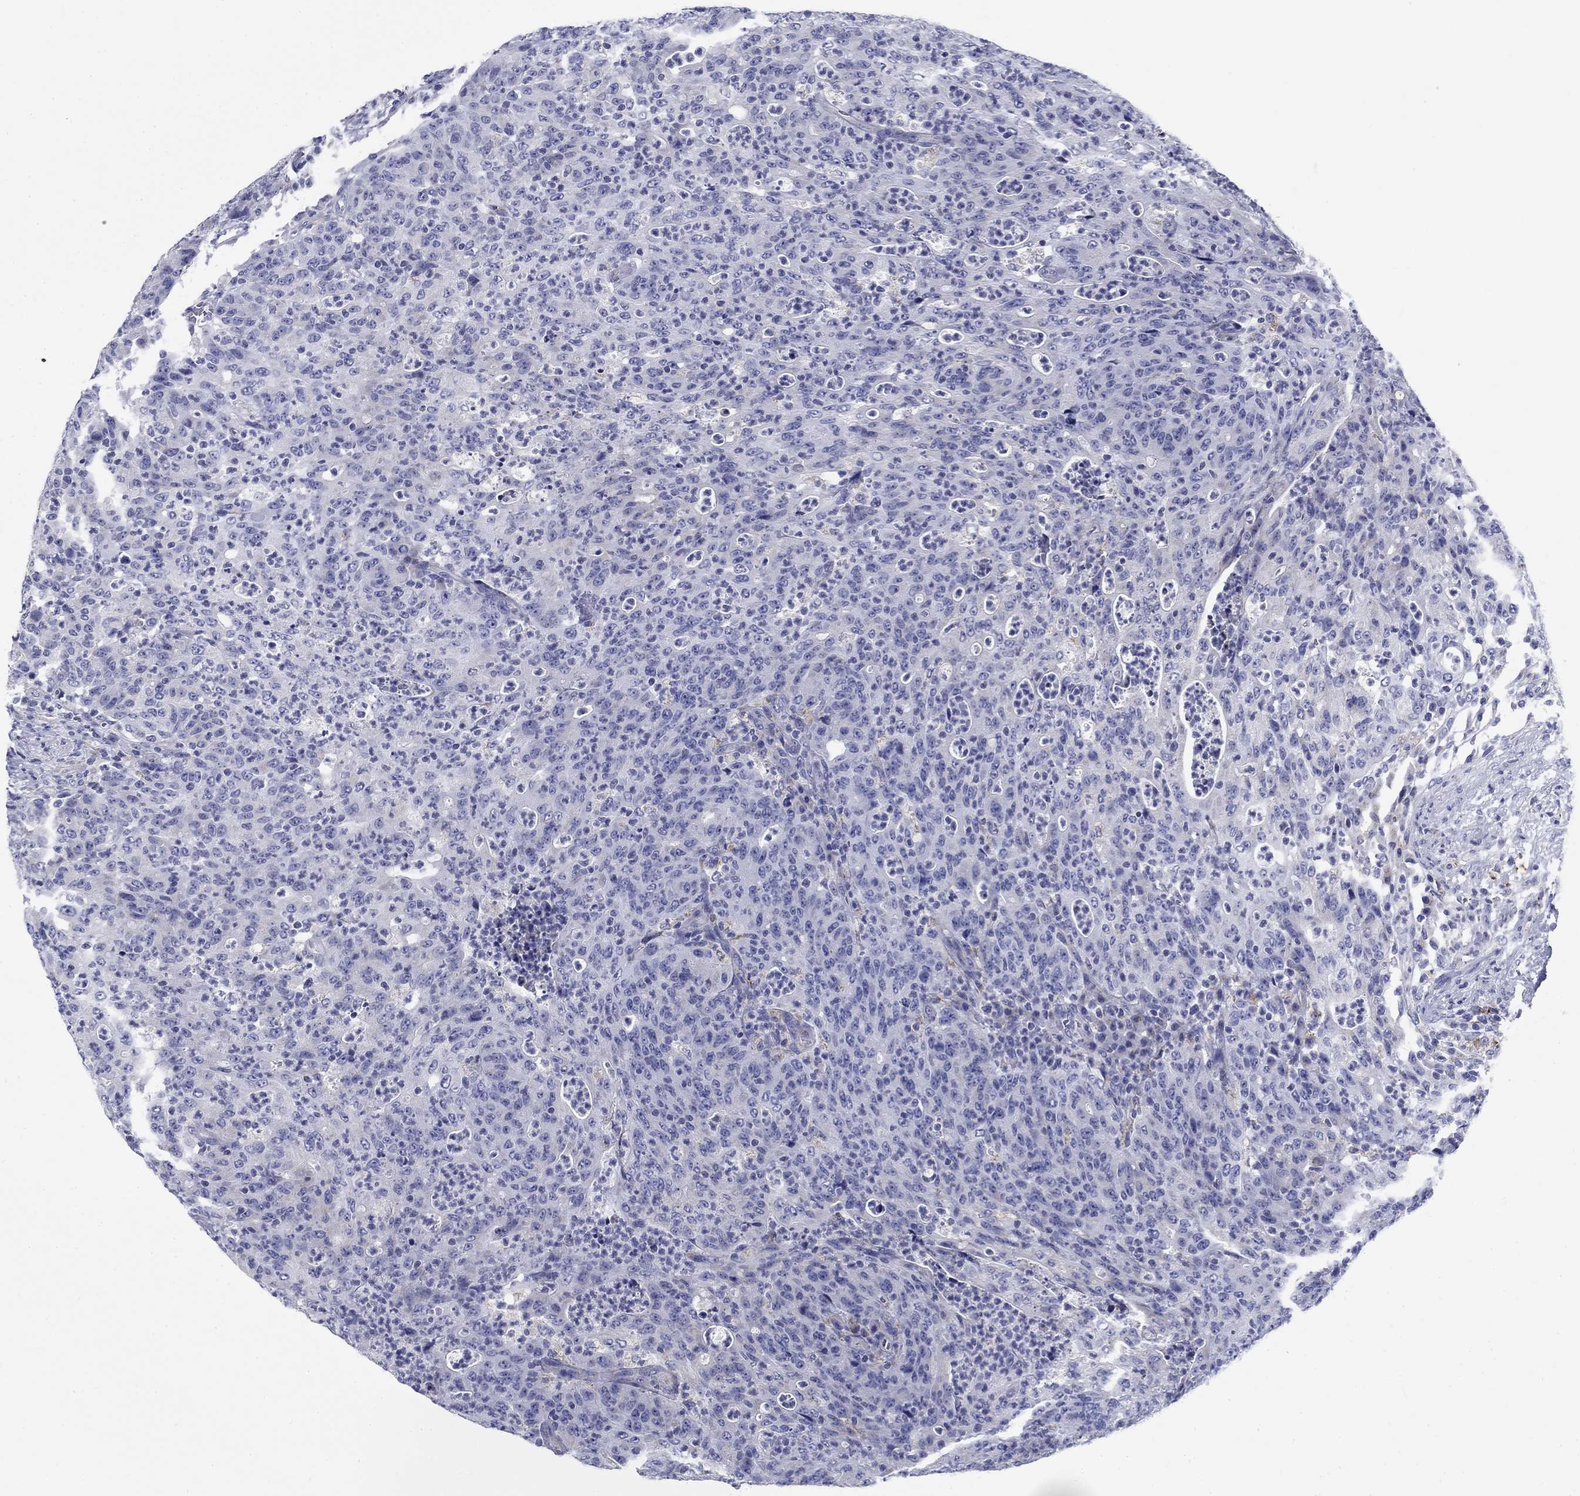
{"staining": {"intensity": "negative", "quantity": "none", "location": "none"}, "tissue": "colorectal cancer", "cell_type": "Tumor cells", "image_type": "cancer", "snomed": [{"axis": "morphology", "description": "Adenocarcinoma, NOS"}, {"axis": "topography", "description": "Colon"}], "caption": "Protein analysis of colorectal cancer demonstrates no significant expression in tumor cells. The staining is performed using DAB (3,3'-diaminobenzidine) brown chromogen with nuclei counter-stained in using hematoxylin.", "gene": "UPB1", "patient": {"sex": "male", "age": 70}}